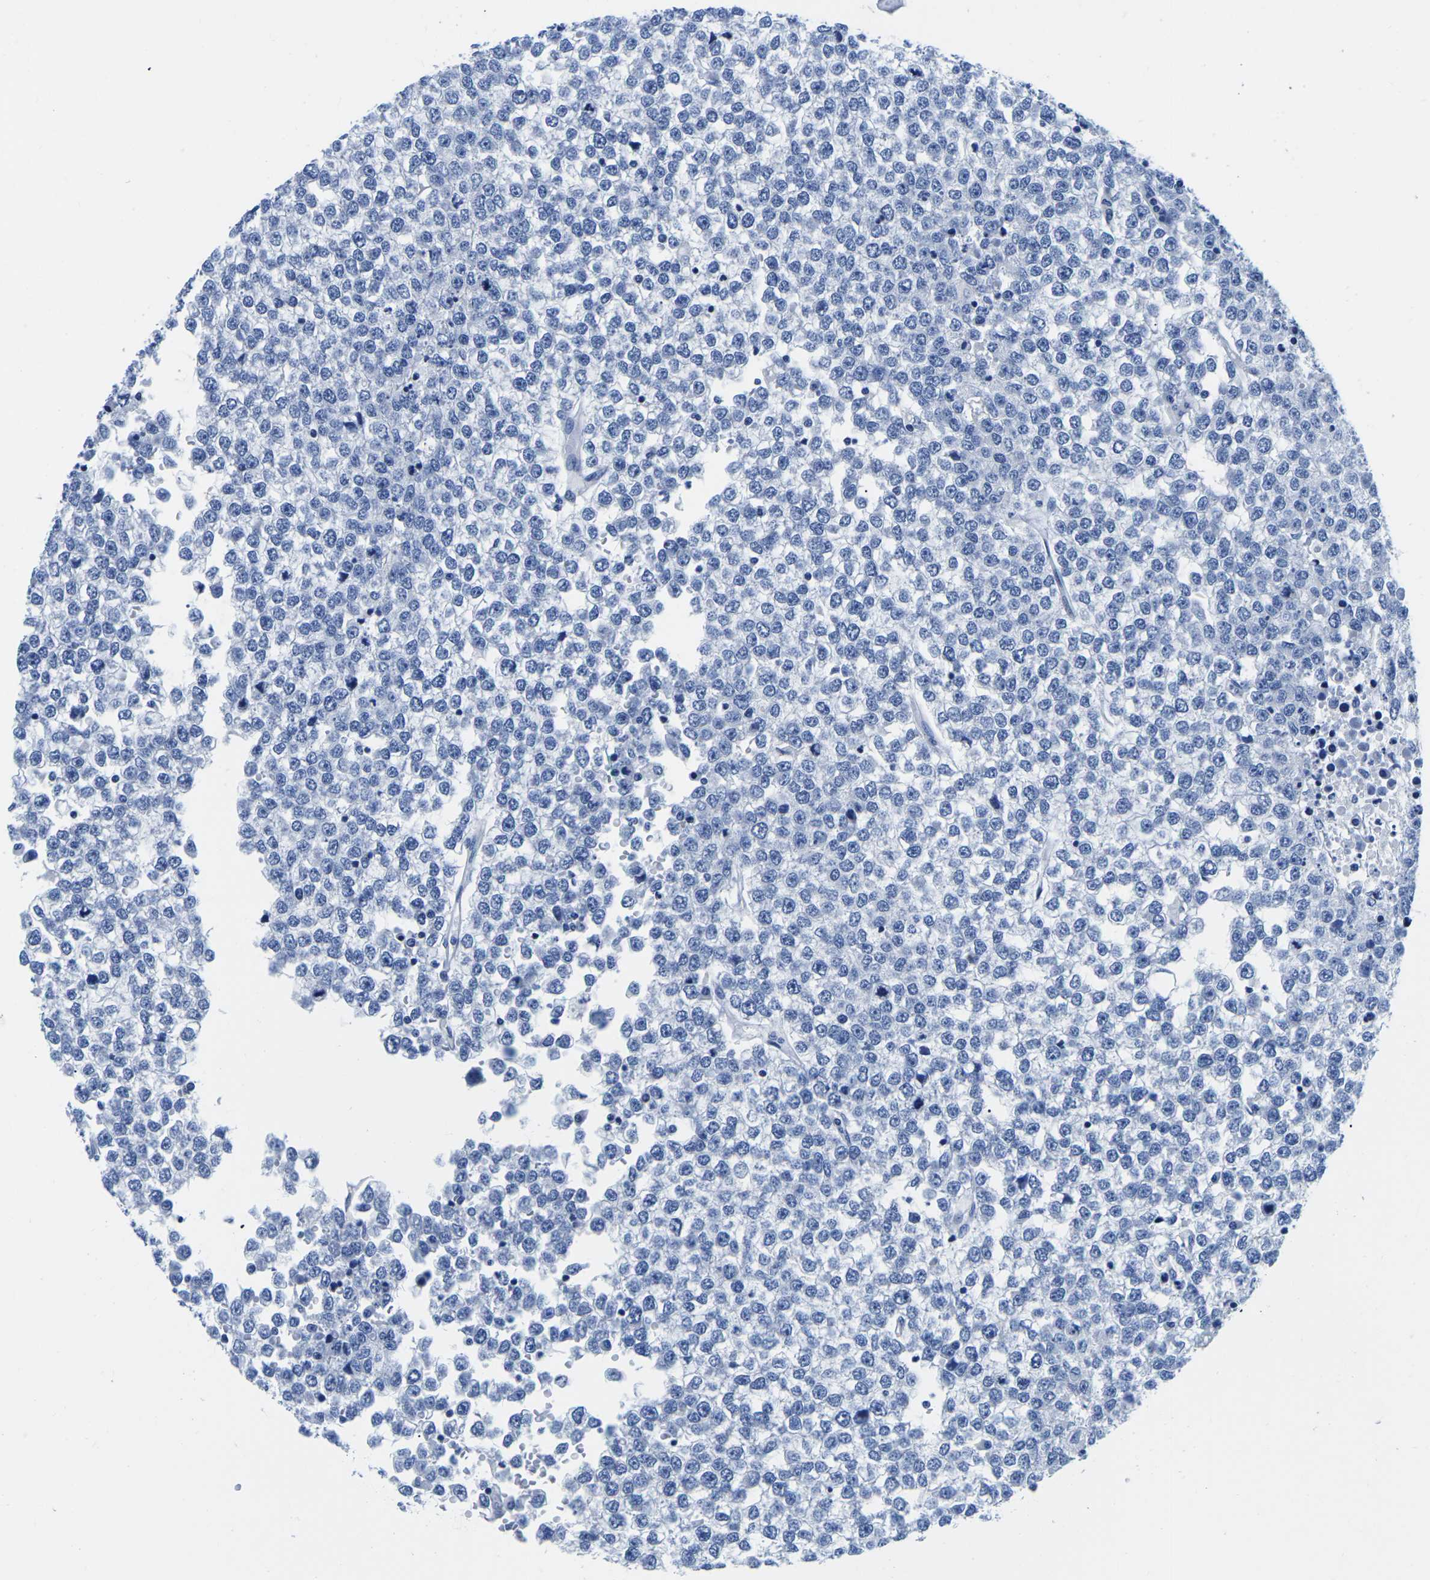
{"staining": {"intensity": "negative", "quantity": "none", "location": "none"}, "tissue": "testis cancer", "cell_type": "Tumor cells", "image_type": "cancer", "snomed": [{"axis": "morphology", "description": "Seminoma, NOS"}, {"axis": "topography", "description": "Testis"}], "caption": "Immunohistochemistry (IHC) image of human testis seminoma stained for a protein (brown), which reveals no expression in tumor cells.", "gene": "CYP1A2", "patient": {"sex": "male", "age": 65}}